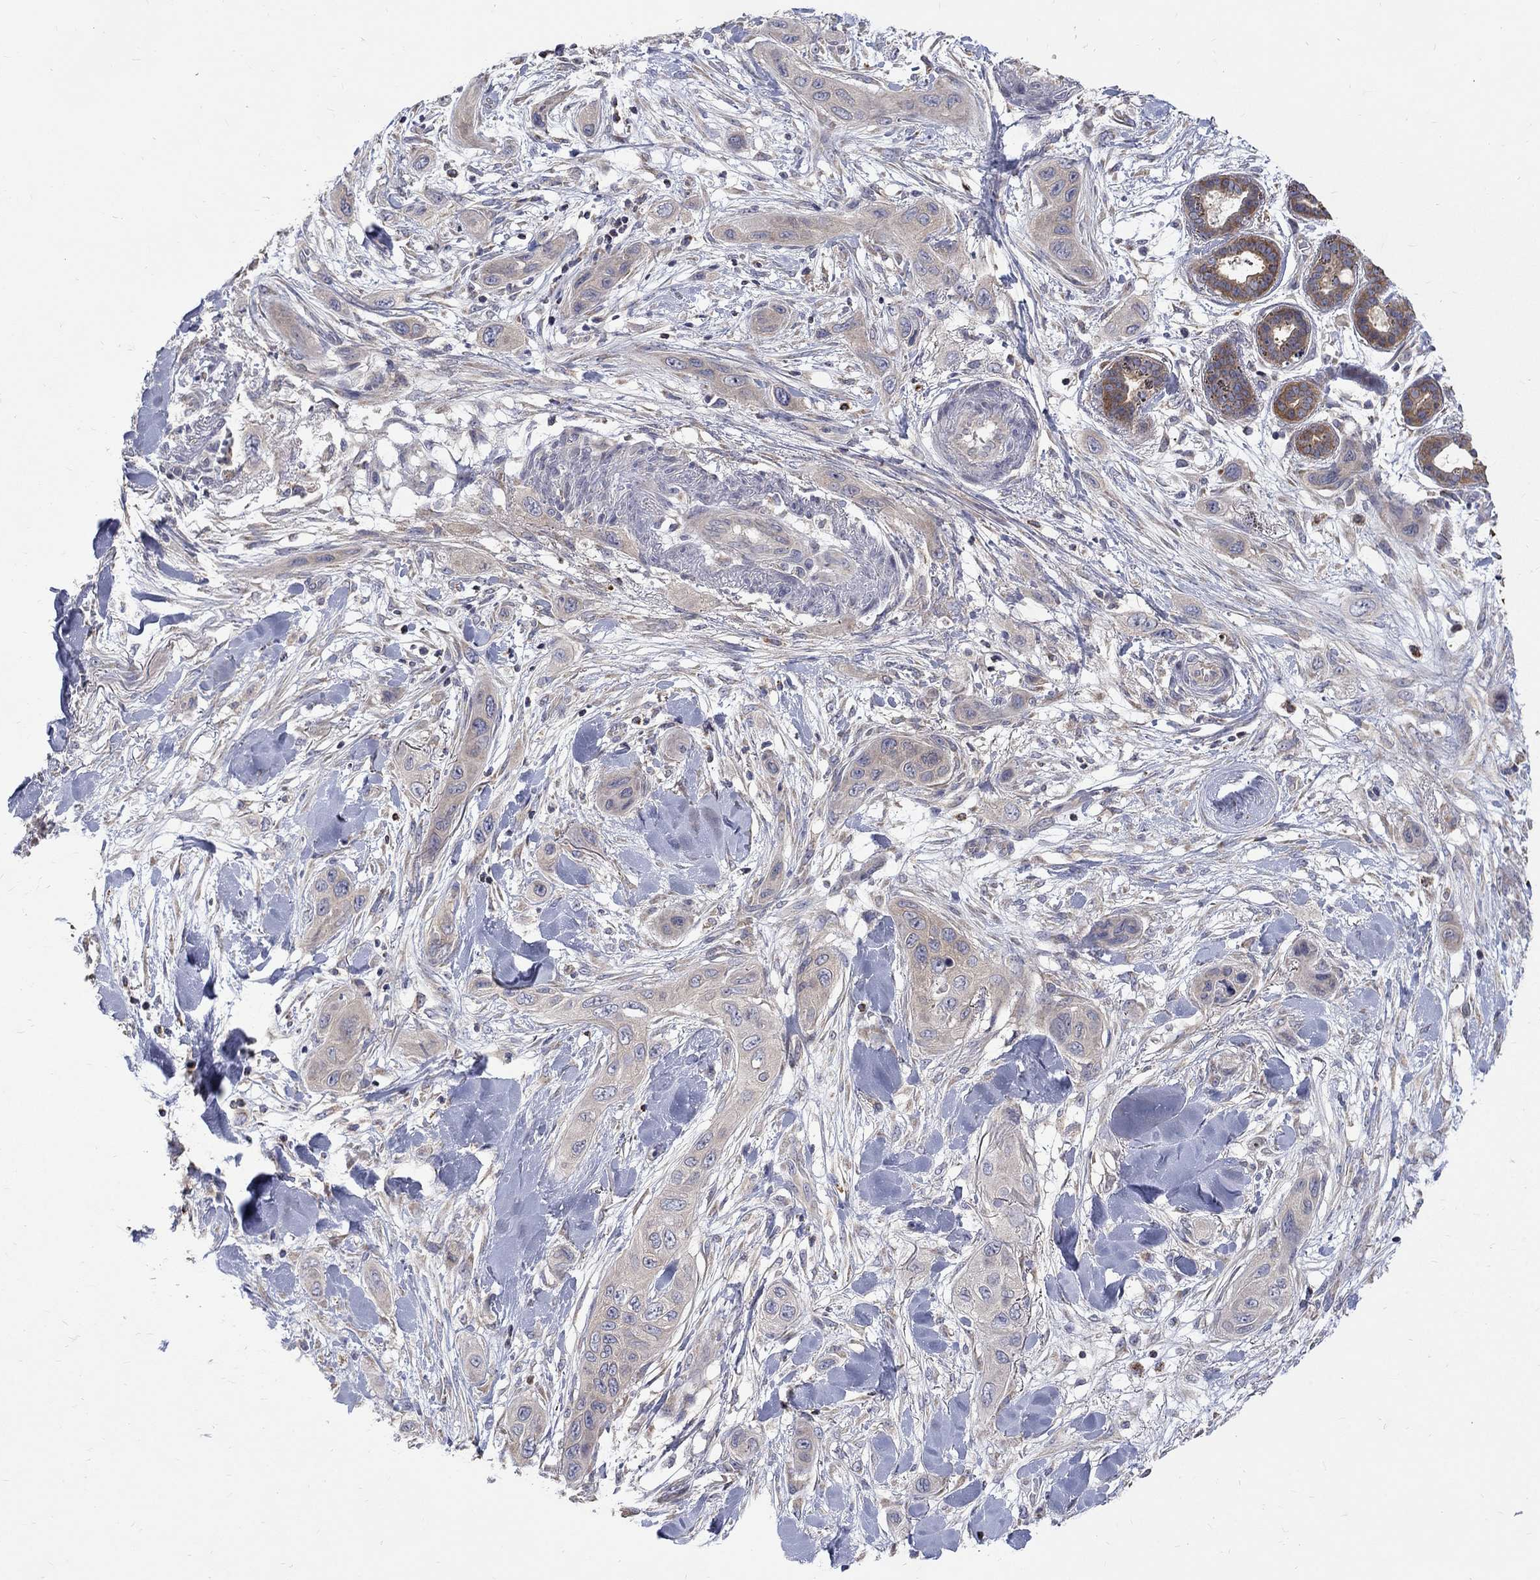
{"staining": {"intensity": "negative", "quantity": "none", "location": "none"}, "tissue": "skin cancer", "cell_type": "Tumor cells", "image_type": "cancer", "snomed": [{"axis": "morphology", "description": "Squamous cell carcinoma, NOS"}, {"axis": "topography", "description": "Skin"}], "caption": "Immunohistochemical staining of skin cancer (squamous cell carcinoma) reveals no significant staining in tumor cells.", "gene": "SH2B1", "patient": {"sex": "male", "age": 78}}